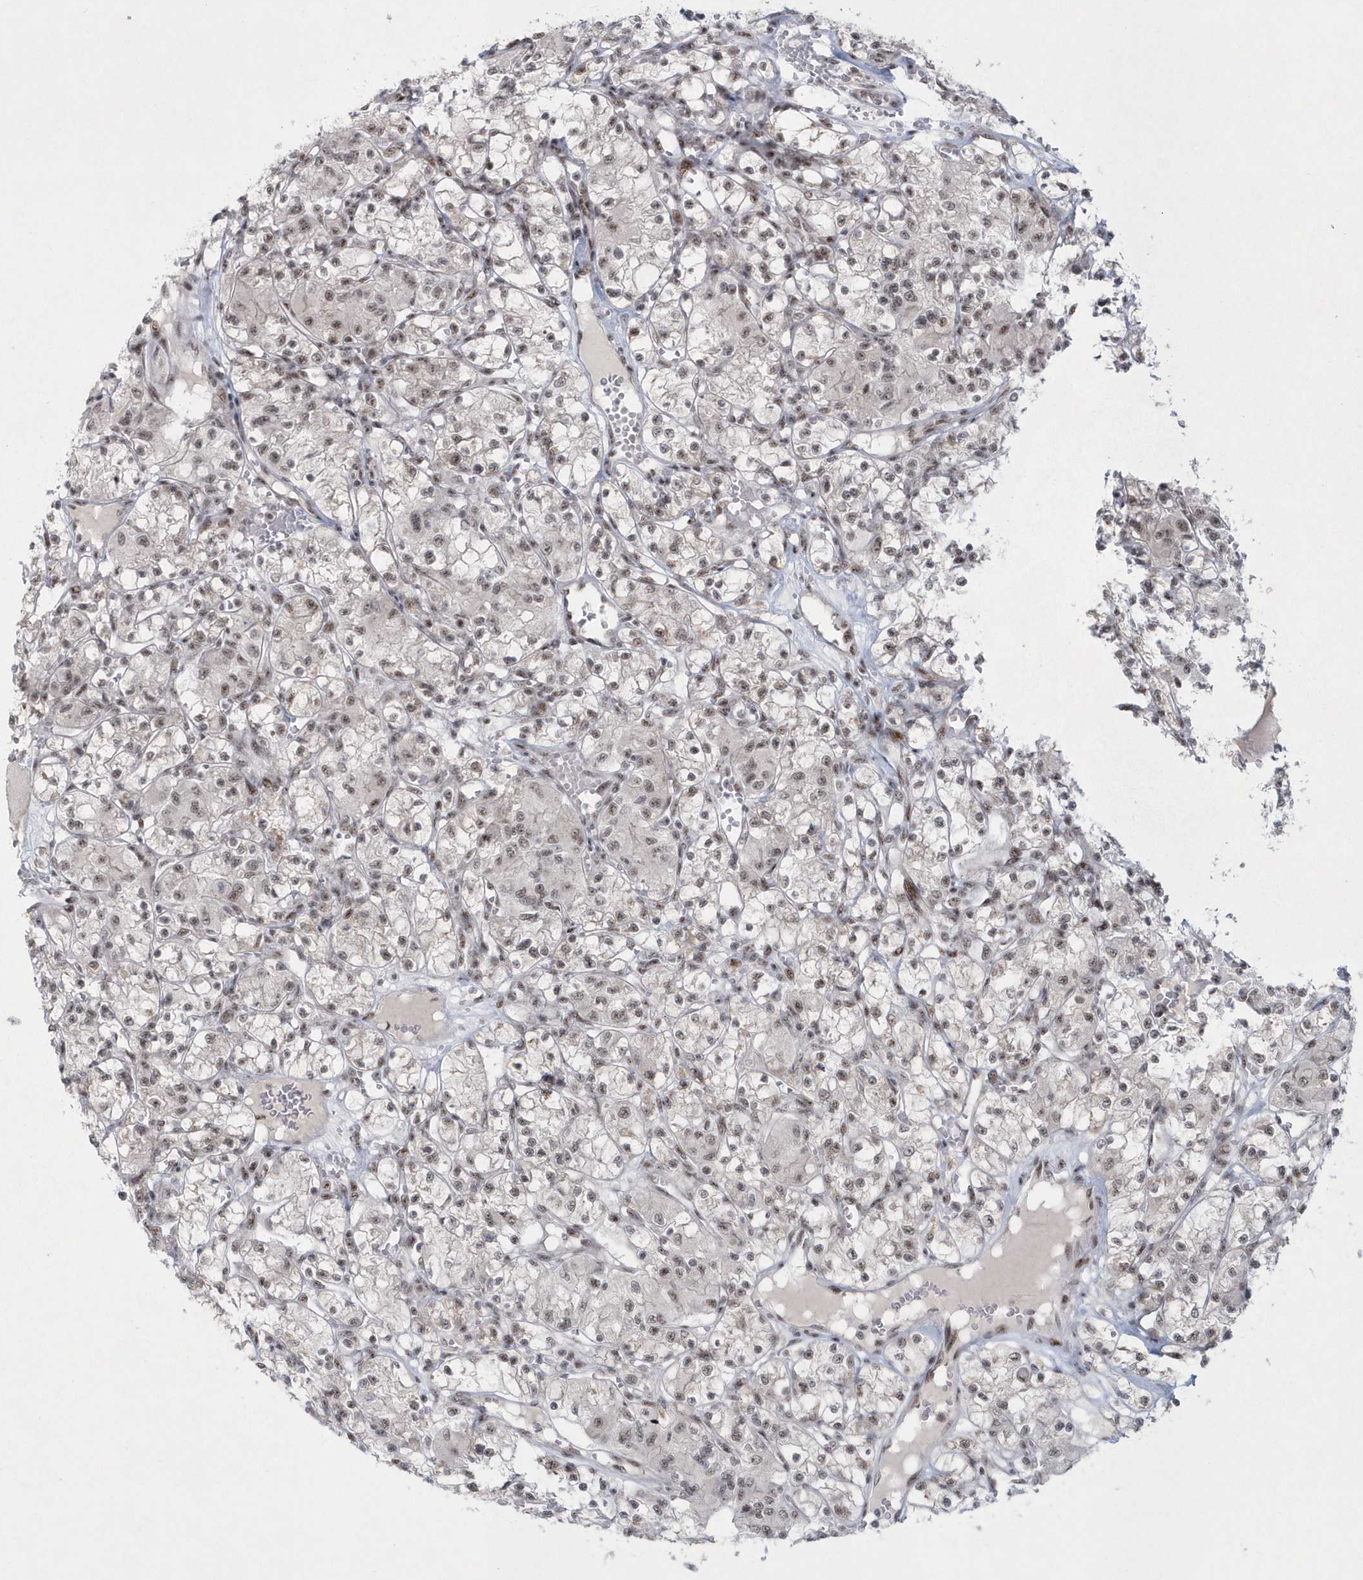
{"staining": {"intensity": "weak", "quantity": "25%-75%", "location": "nuclear"}, "tissue": "renal cancer", "cell_type": "Tumor cells", "image_type": "cancer", "snomed": [{"axis": "morphology", "description": "Adenocarcinoma, NOS"}, {"axis": "topography", "description": "Kidney"}], "caption": "IHC (DAB (3,3'-diaminobenzidine)) staining of human renal cancer (adenocarcinoma) exhibits weak nuclear protein positivity in about 25%-75% of tumor cells.", "gene": "KDM6B", "patient": {"sex": "female", "age": 59}}